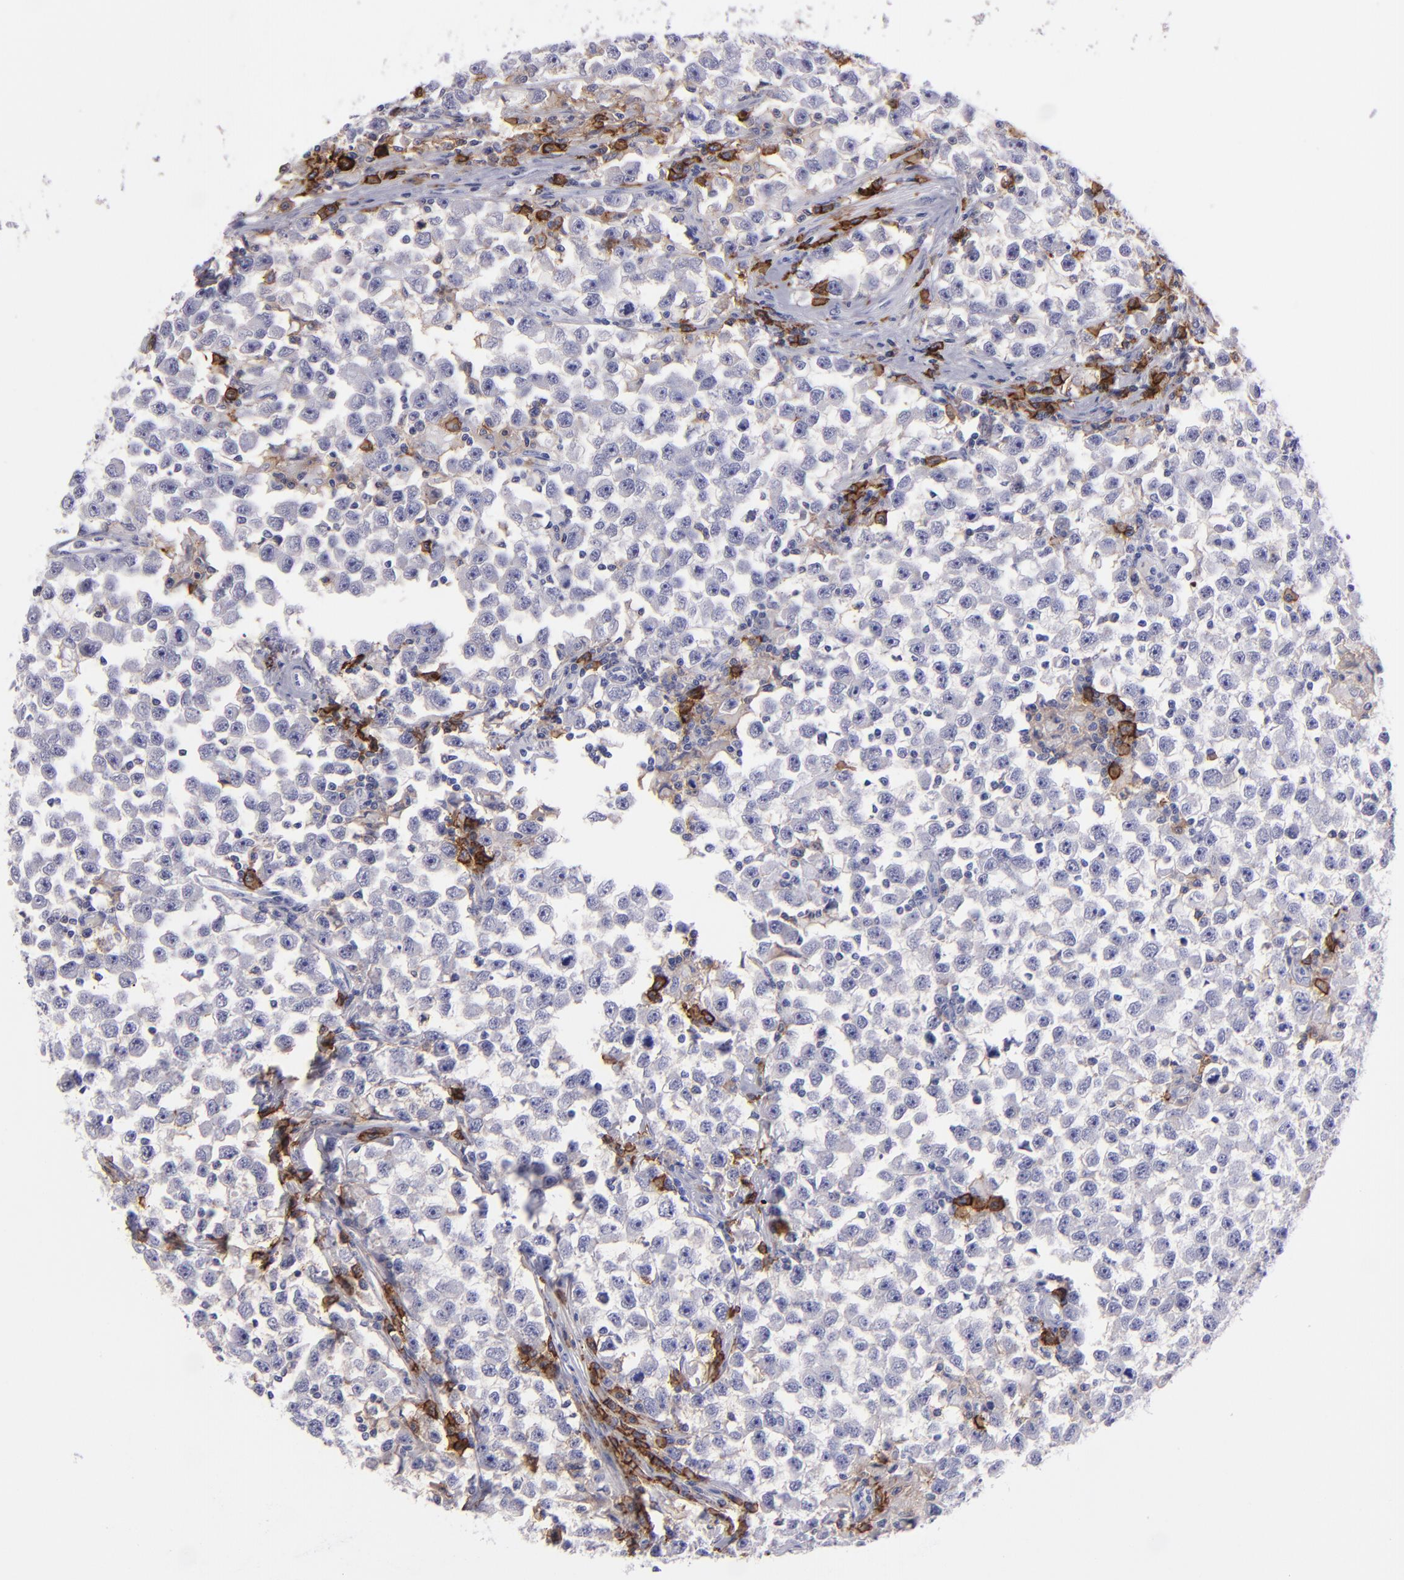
{"staining": {"intensity": "negative", "quantity": "none", "location": "none"}, "tissue": "testis cancer", "cell_type": "Tumor cells", "image_type": "cancer", "snomed": [{"axis": "morphology", "description": "Seminoma, NOS"}, {"axis": "topography", "description": "Testis"}], "caption": "The image exhibits no significant positivity in tumor cells of testis cancer (seminoma). (DAB immunohistochemistry (IHC) with hematoxylin counter stain).", "gene": "CD38", "patient": {"sex": "male", "age": 33}}